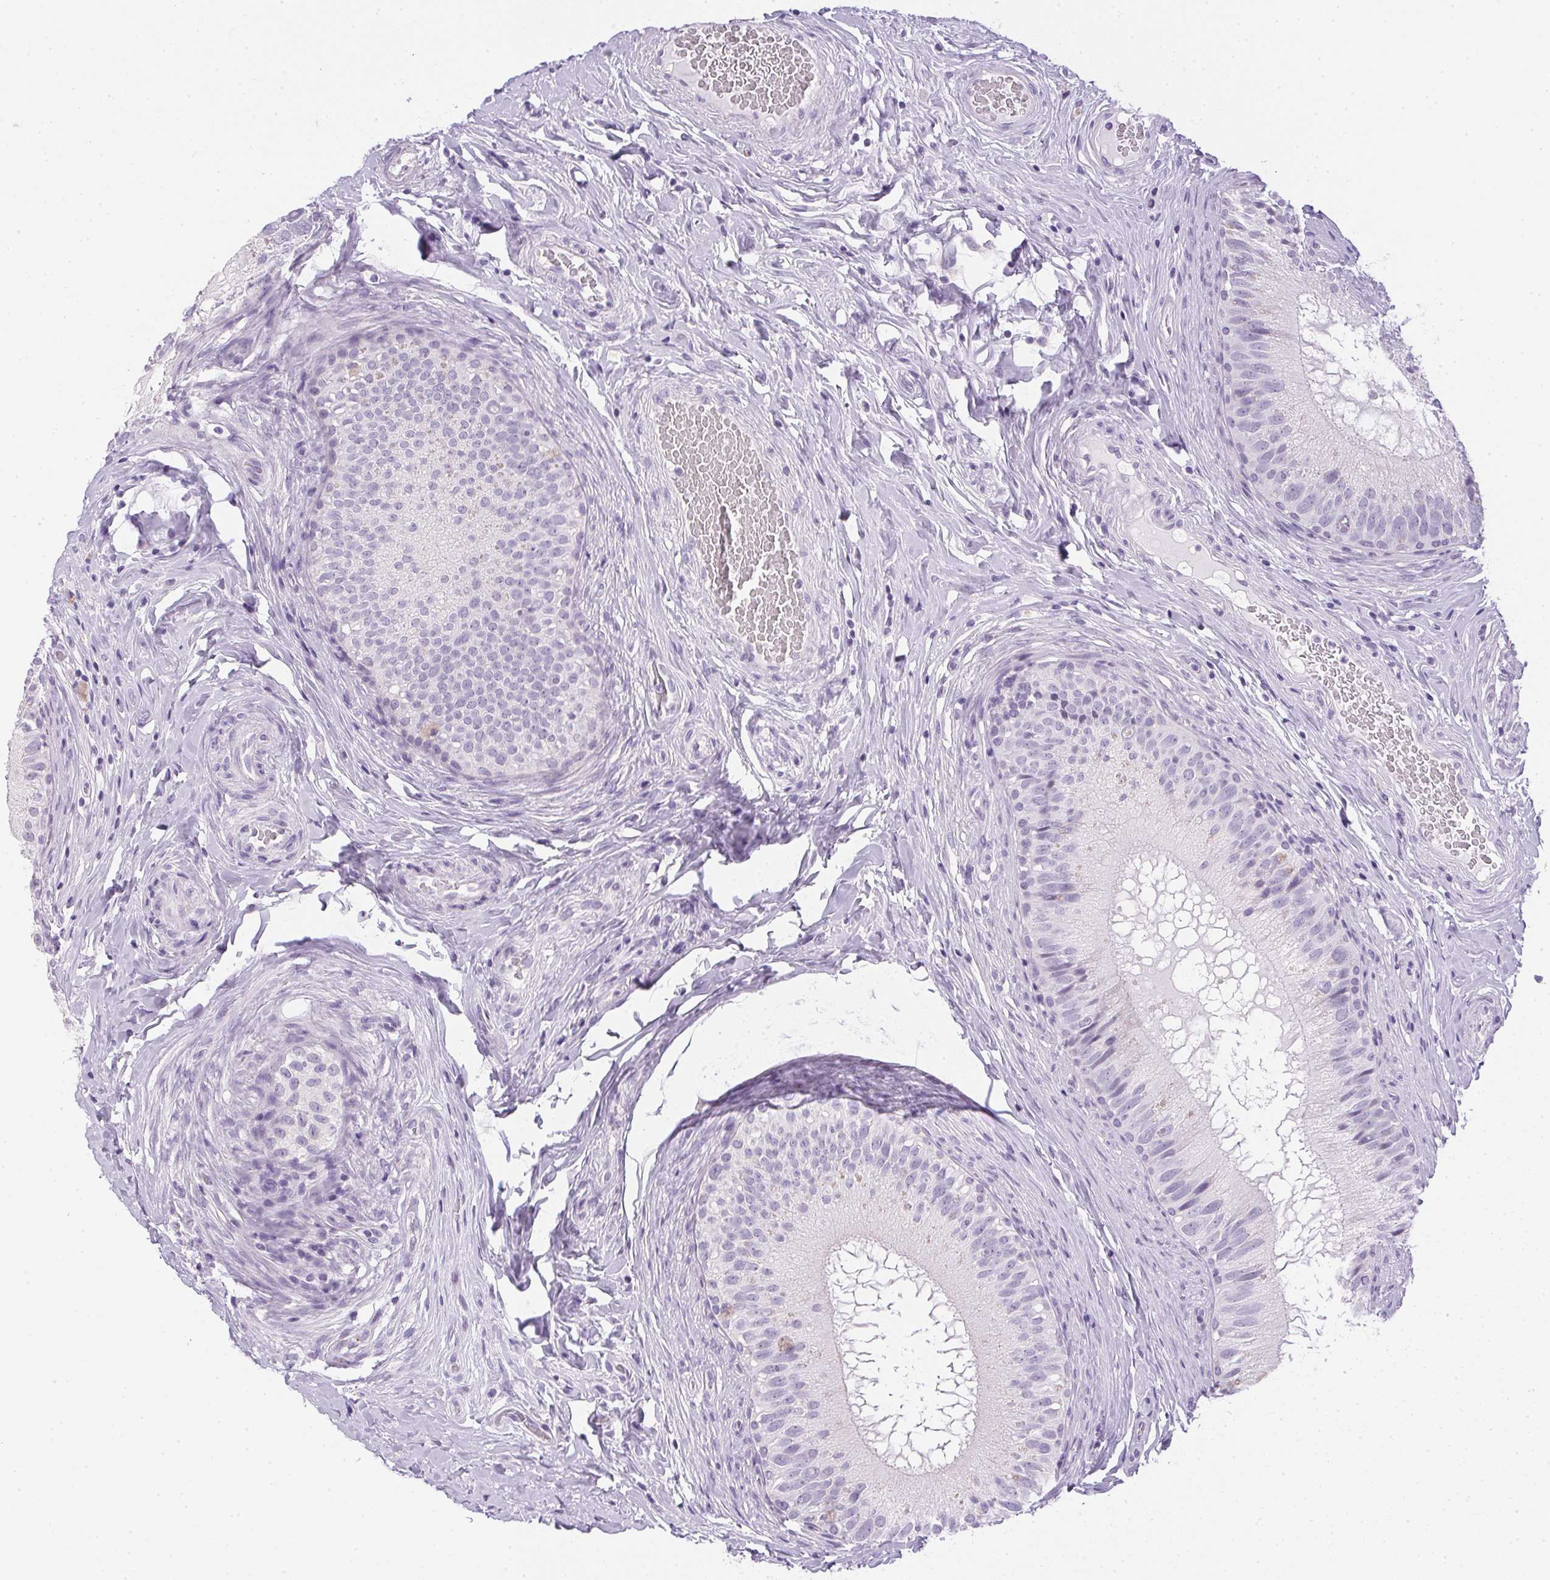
{"staining": {"intensity": "negative", "quantity": "none", "location": "none"}, "tissue": "epididymis", "cell_type": "Glandular cells", "image_type": "normal", "snomed": [{"axis": "morphology", "description": "Normal tissue, NOS"}, {"axis": "topography", "description": "Epididymis"}], "caption": "Epididymis stained for a protein using immunohistochemistry demonstrates no positivity glandular cells.", "gene": "PRL", "patient": {"sex": "male", "age": 34}}